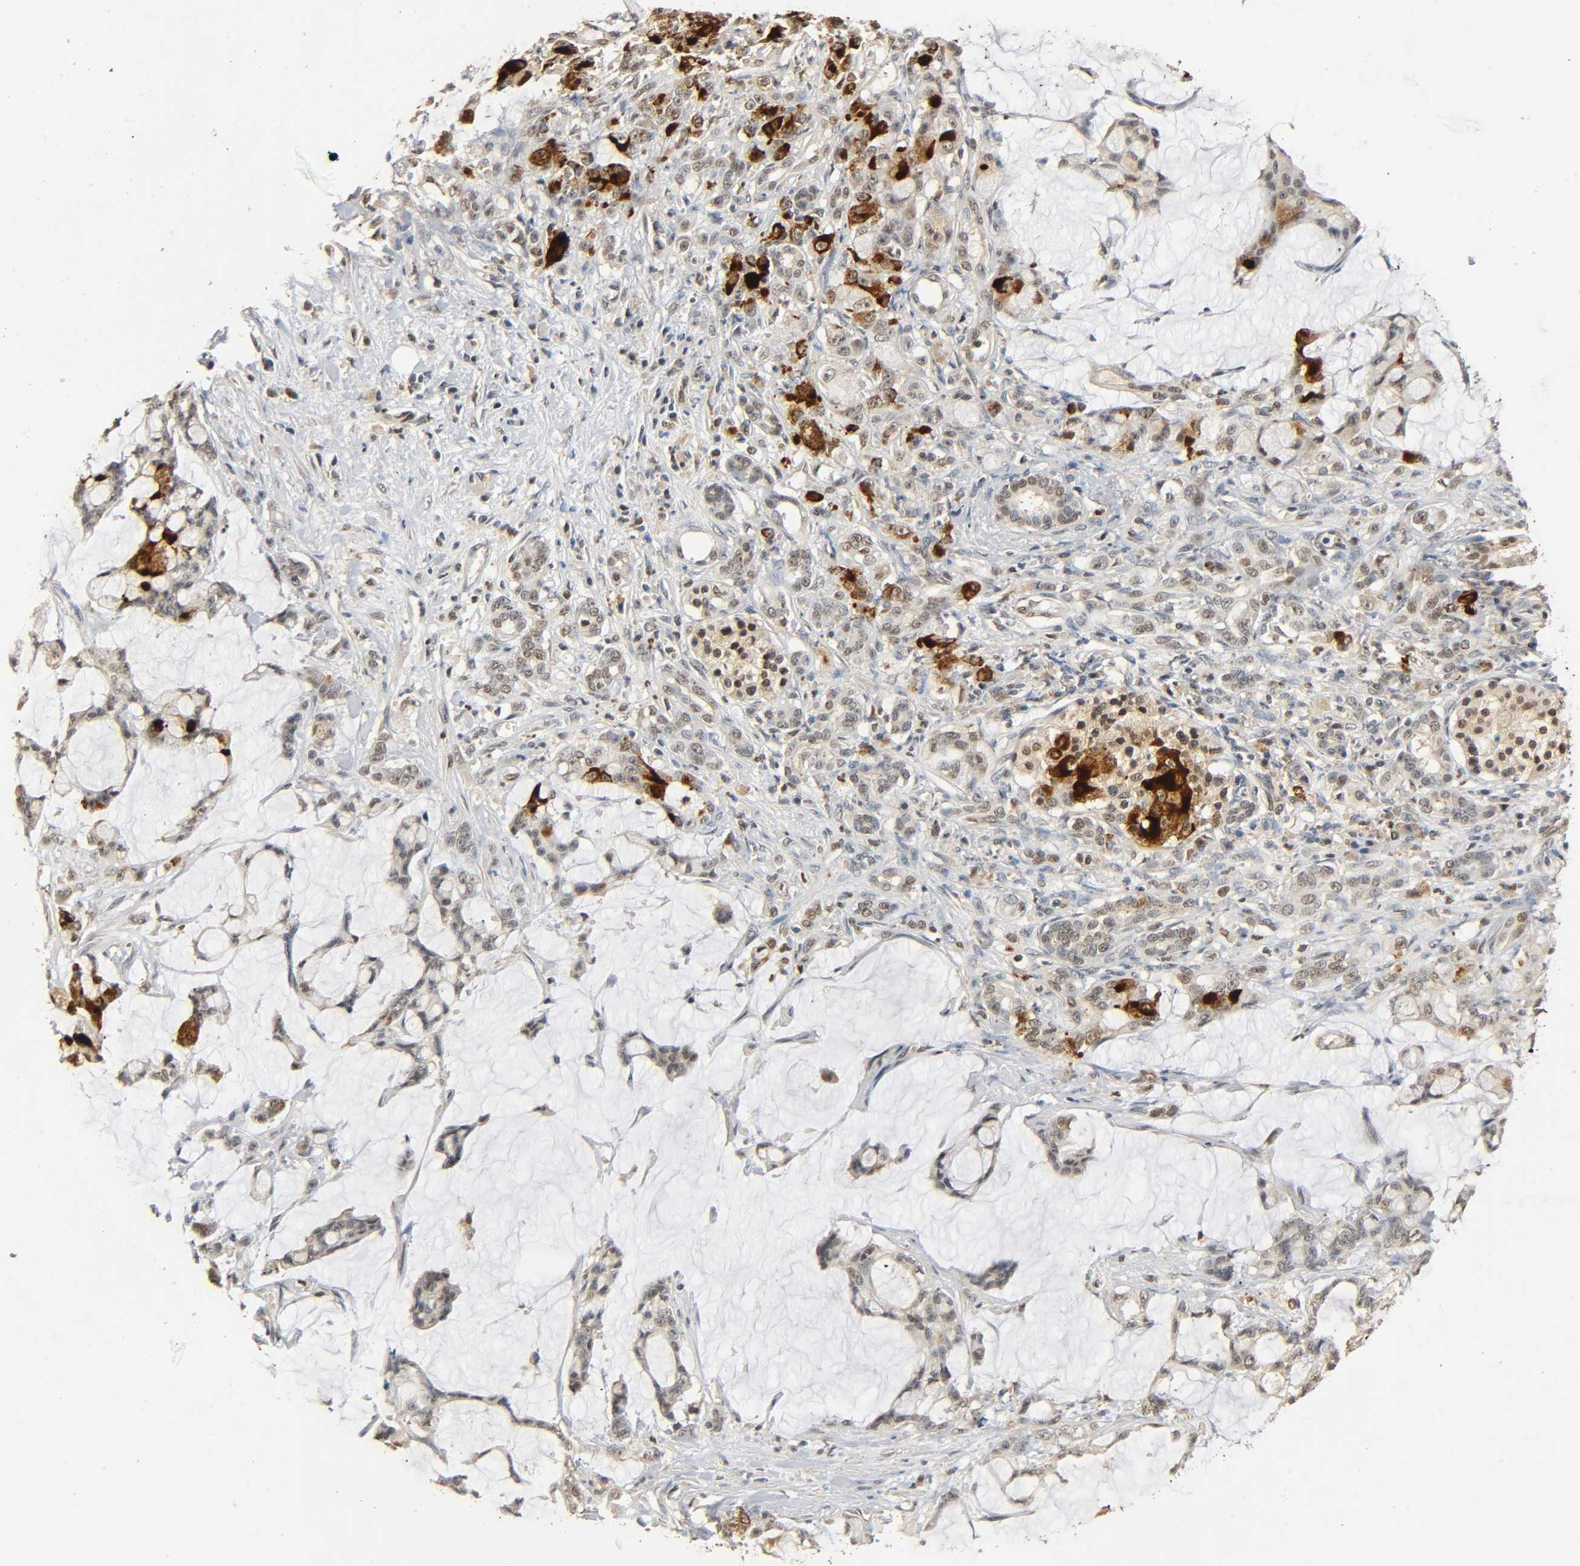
{"staining": {"intensity": "weak", "quantity": "25%-75%", "location": "cytoplasmic/membranous,nuclear"}, "tissue": "pancreatic cancer", "cell_type": "Tumor cells", "image_type": "cancer", "snomed": [{"axis": "morphology", "description": "Adenocarcinoma, NOS"}, {"axis": "topography", "description": "Pancreas"}], "caption": "High-magnification brightfield microscopy of pancreatic cancer (adenocarcinoma) stained with DAB (brown) and counterstained with hematoxylin (blue). tumor cells exhibit weak cytoplasmic/membranous and nuclear staining is appreciated in about25%-75% of cells. Immunohistochemistry stains the protein in brown and the nuclei are stained blue.", "gene": "ZFPM2", "patient": {"sex": "female", "age": 73}}